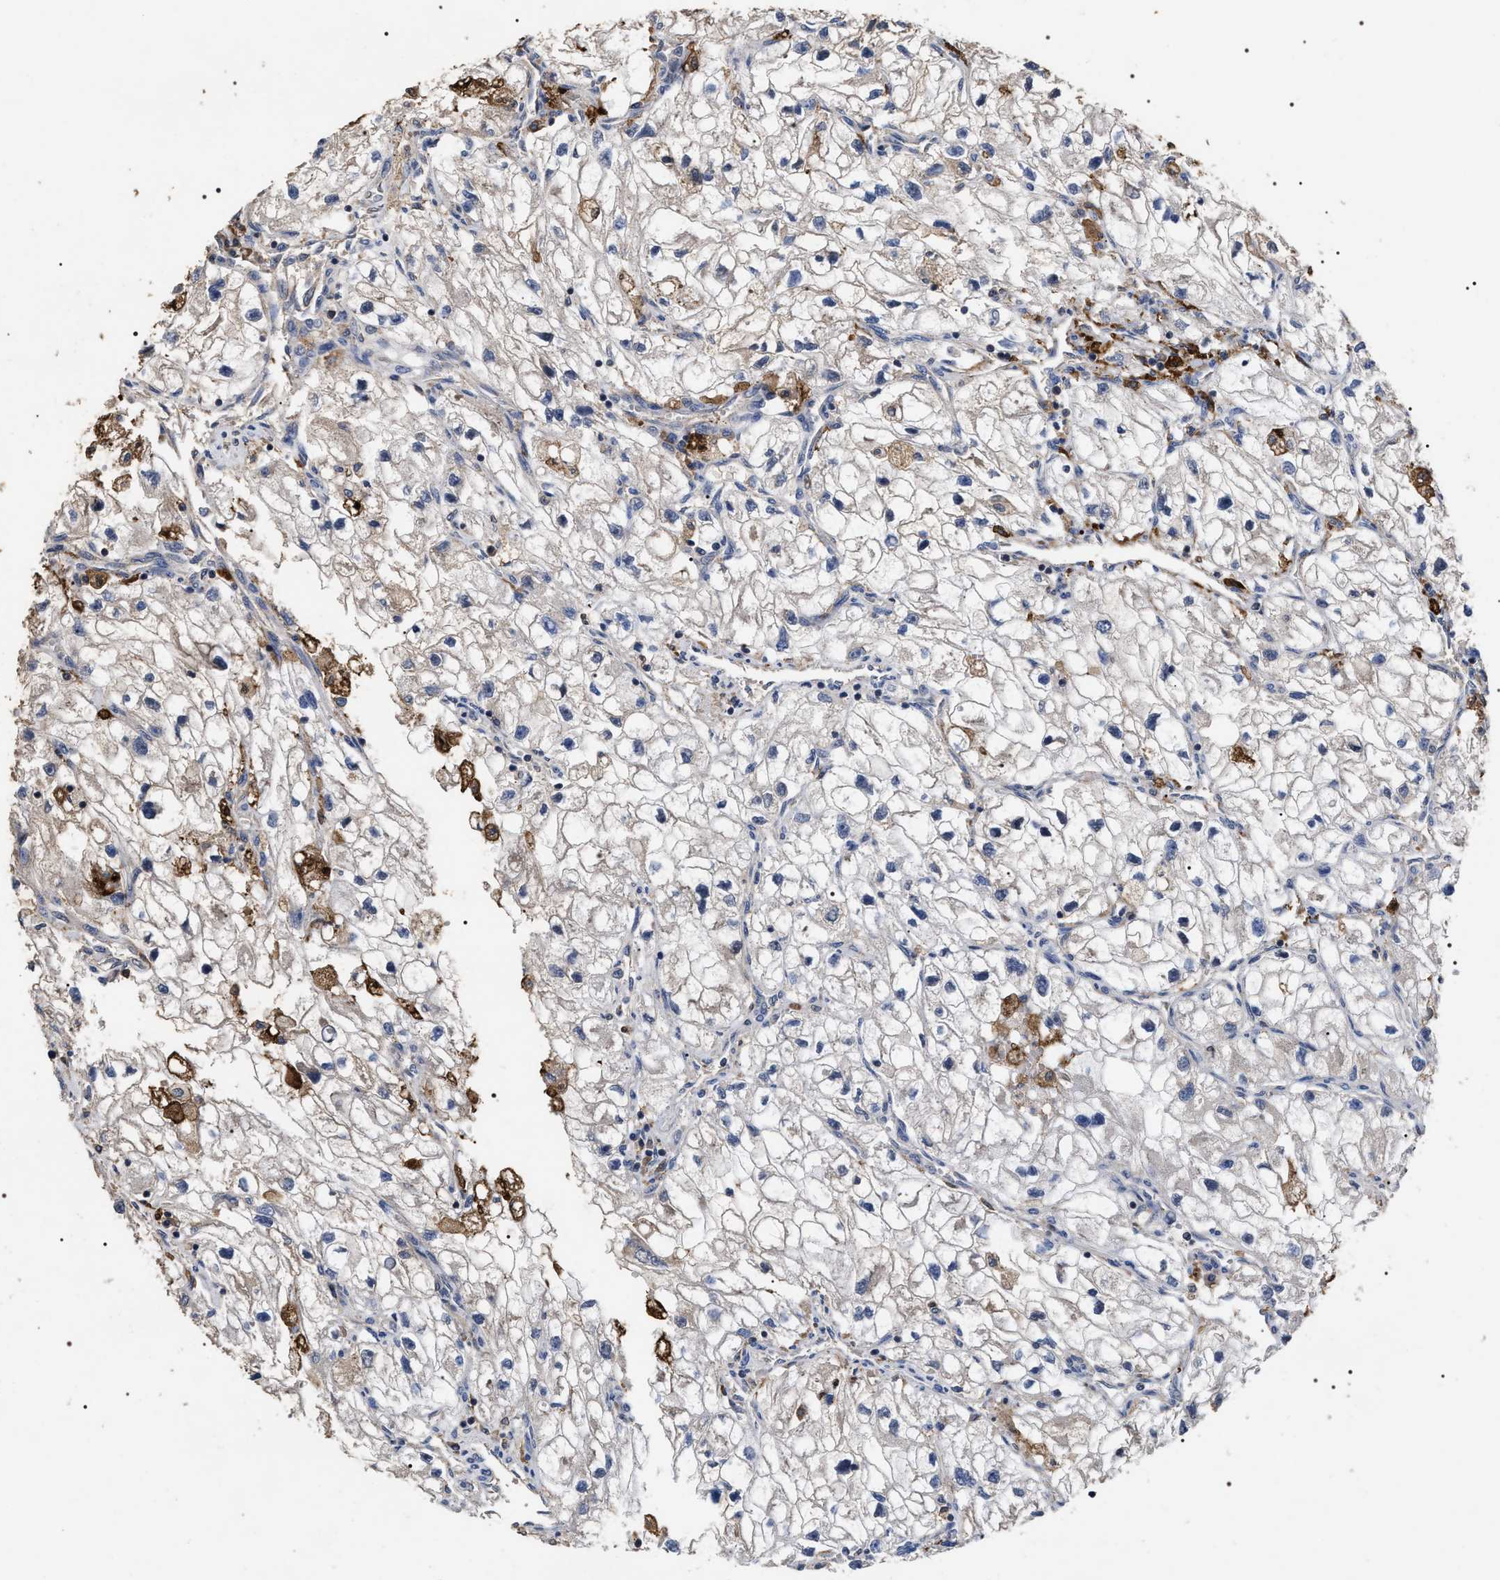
{"staining": {"intensity": "negative", "quantity": "none", "location": "none"}, "tissue": "renal cancer", "cell_type": "Tumor cells", "image_type": "cancer", "snomed": [{"axis": "morphology", "description": "Adenocarcinoma, NOS"}, {"axis": "topography", "description": "Kidney"}], "caption": "A histopathology image of adenocarcinoma (renal) stained for a protein displays no brown staining in tumor cells.", "gene": "UPF3A", "patient": {"sex": "female", "age": 70}}